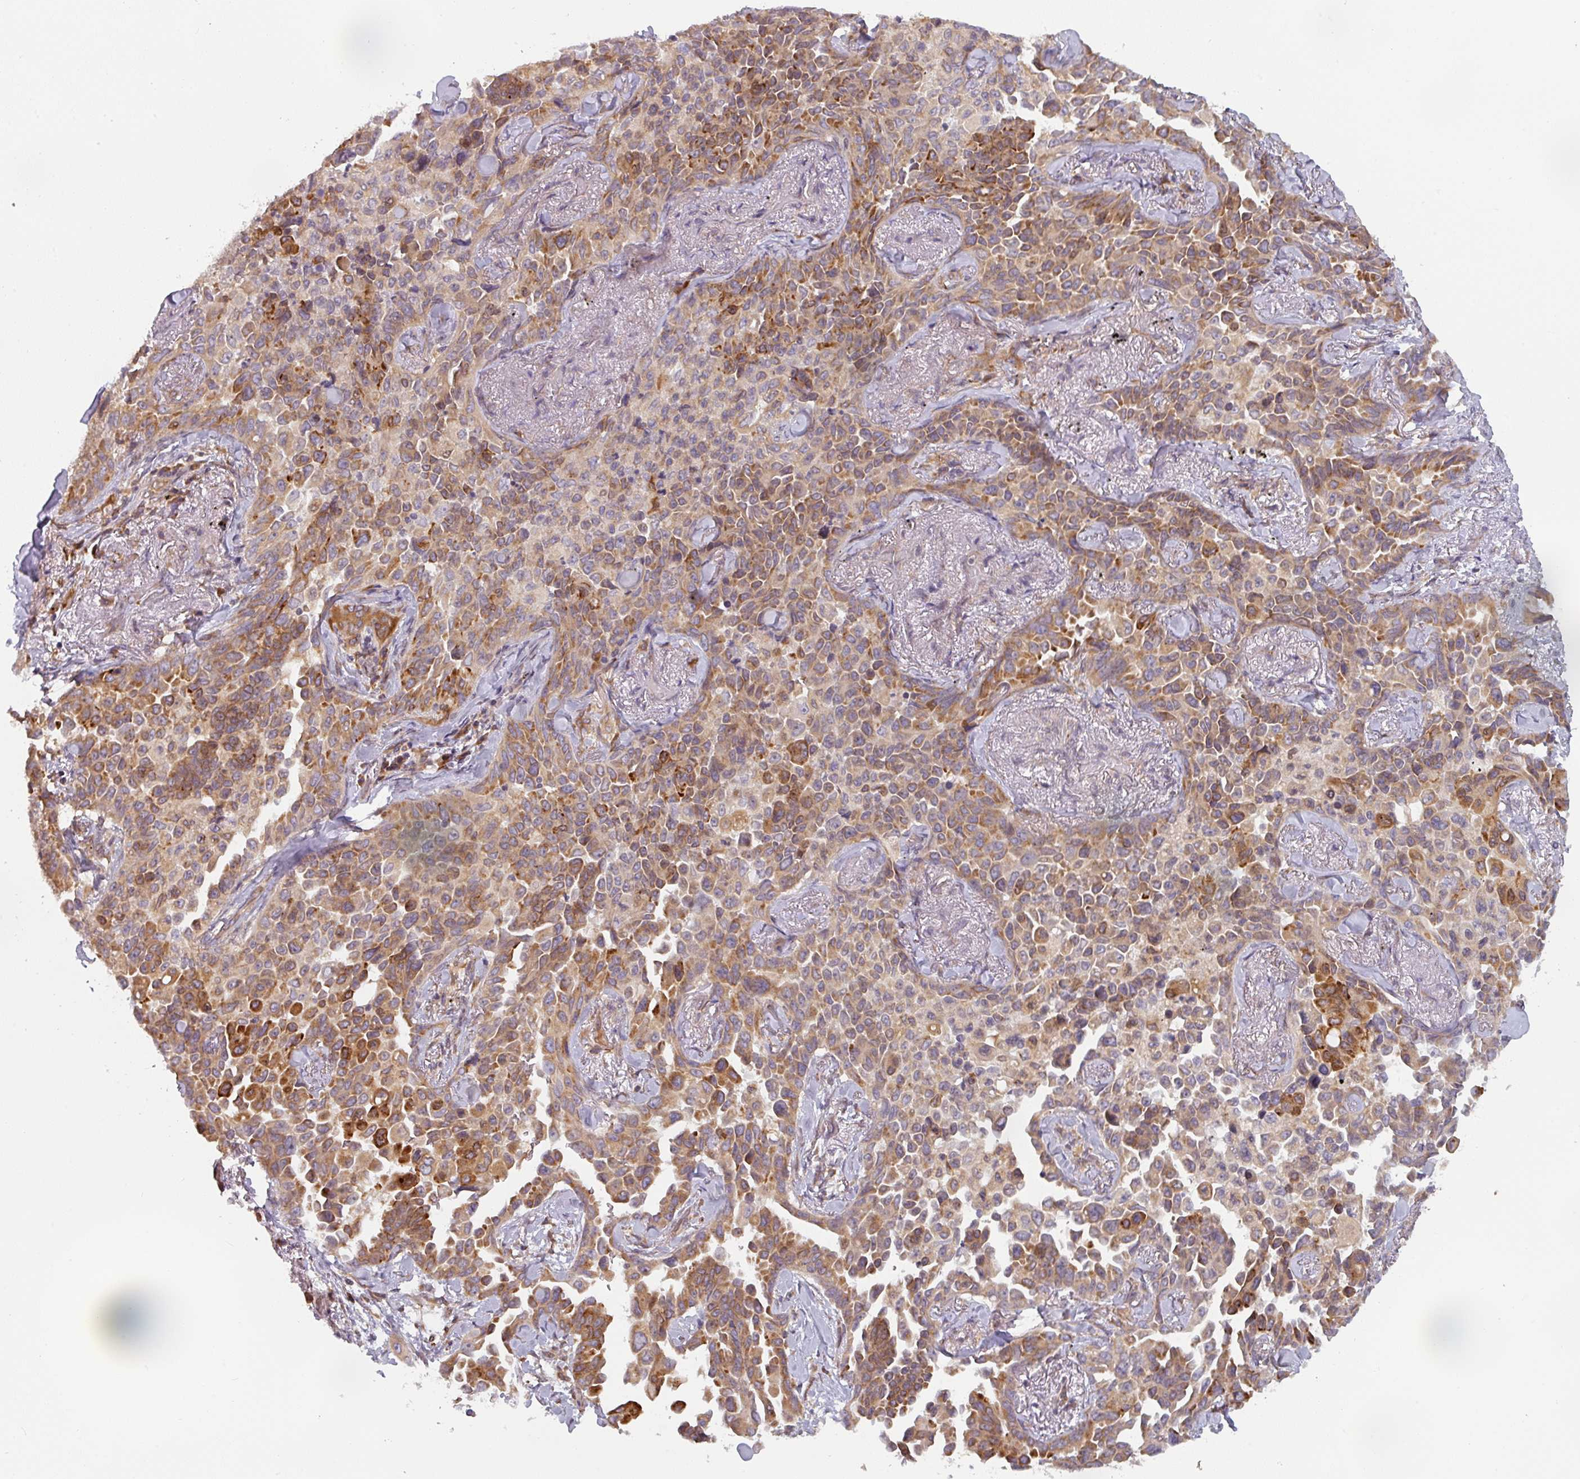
{"staining": {"intensity": "moderate", "quantity": ">75%", "location": "cytoplasmic/membranous"}, "tissue": "lung cancer", "cell_type": "Tumor cells", "image_type": "cancer", "snomed": [{"axis": "morphology", "description": "Adenocarcinoma, NOS"}, {"axis": "topography", "description": "Lung"}], "caption": "Approximately >75% of tumor cells in human lung cancer demonstrate moderate cytoplasmic/membranous protein positivity as visualized by brown immunohistochemical staining.", "gene": "TAPT1", "patient": {"sex": "female", "age": 67}}